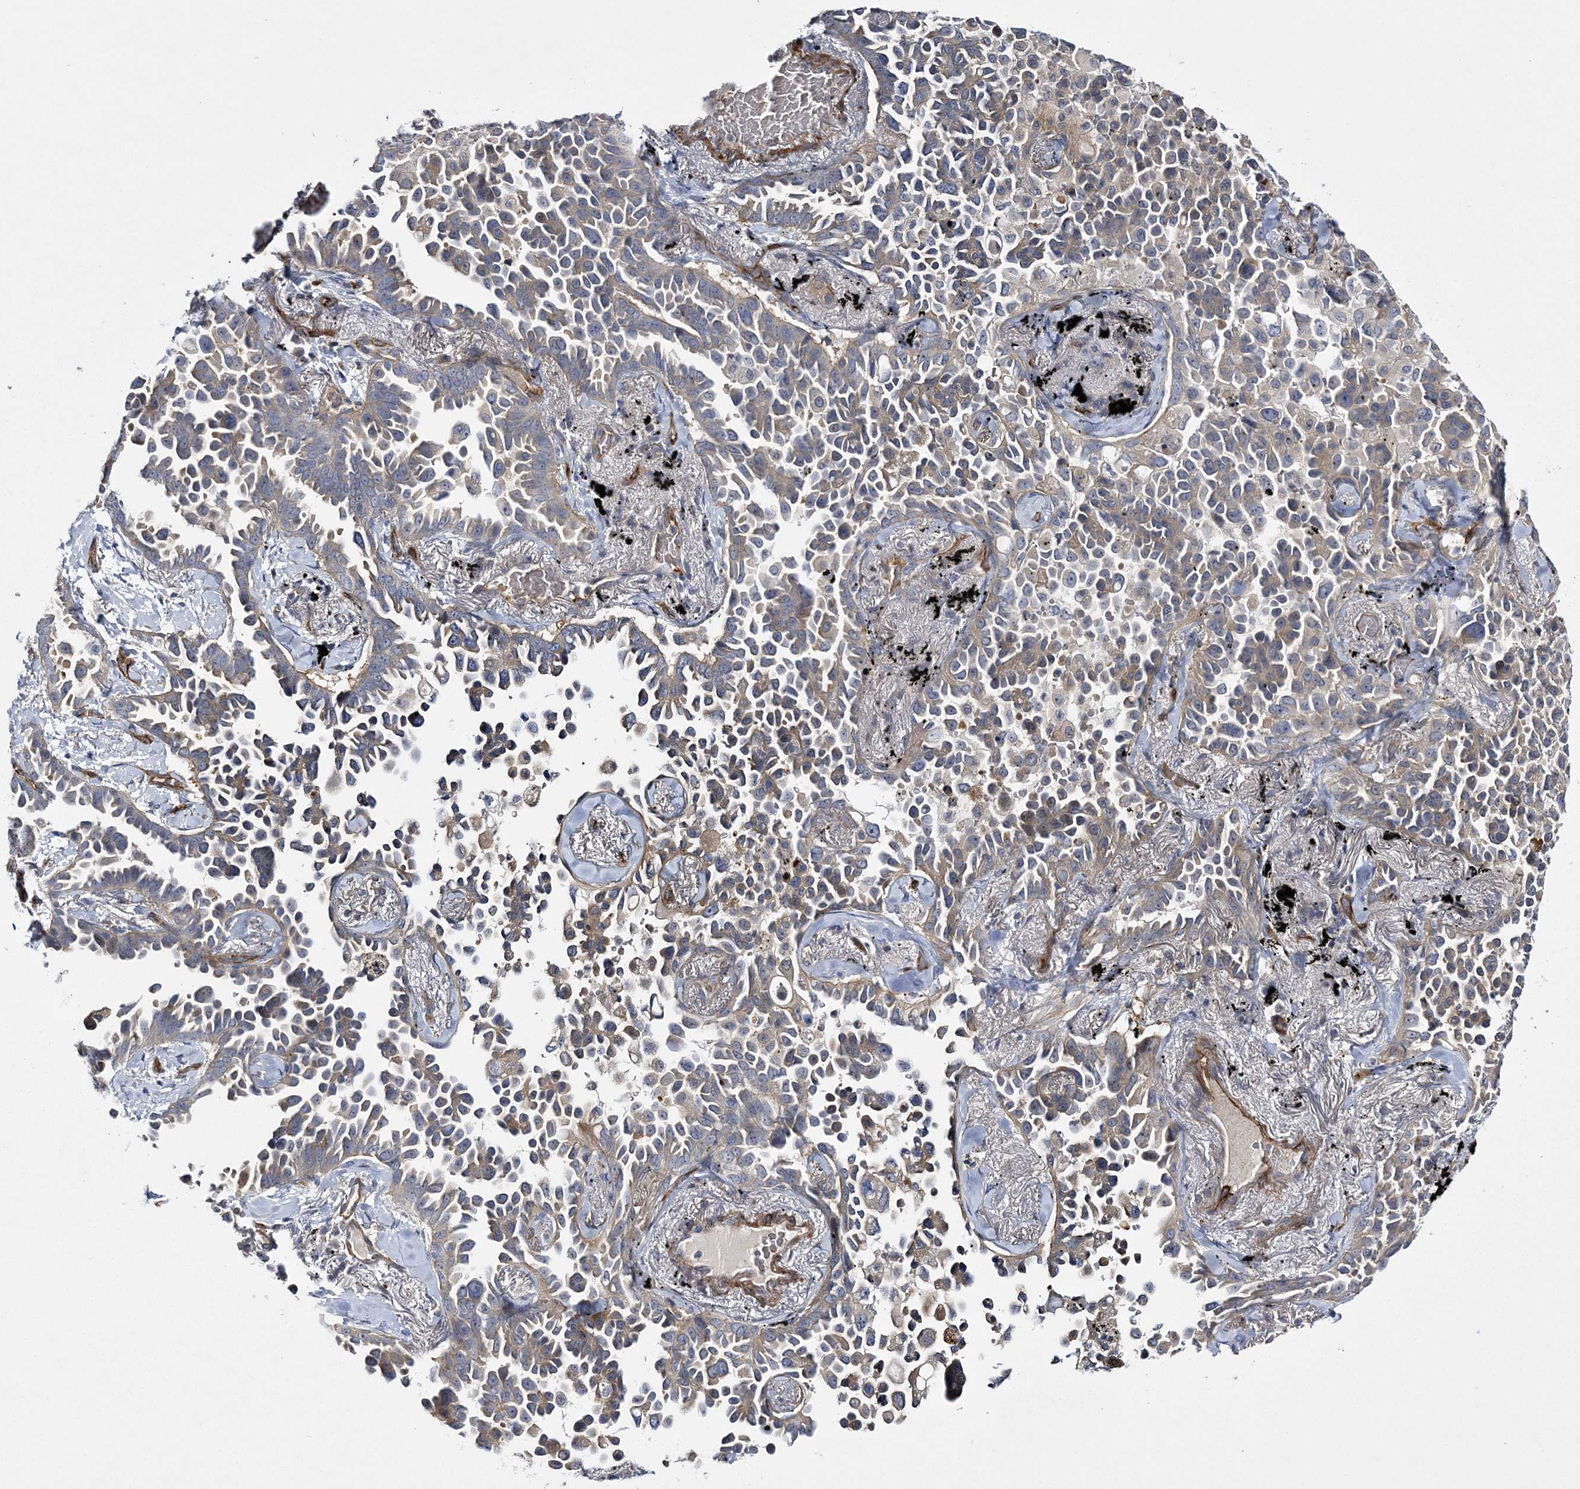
{"staining": {"intensity": "weak", "quantity": "25%-75%", "location": "cytoplasmic/membranous"}, "tissue": "lung cancer", "cell_type": "Tumor cells", "image_type": "cancer", "snomed": [{"axis": "morphology", "description": "Adenocarcinoma, NOS"}, {"axis": "topography", "description": "Lung"}], "caption": "There is low levels of weak cytoplasmic/membranous positivity in tumor cells of lung cancer (adenocarcinoma), as demonstrated by immunohistochemical staining (brown color).", "gene": "CALN1", "patient": {"sex": "female", "age": 67}}